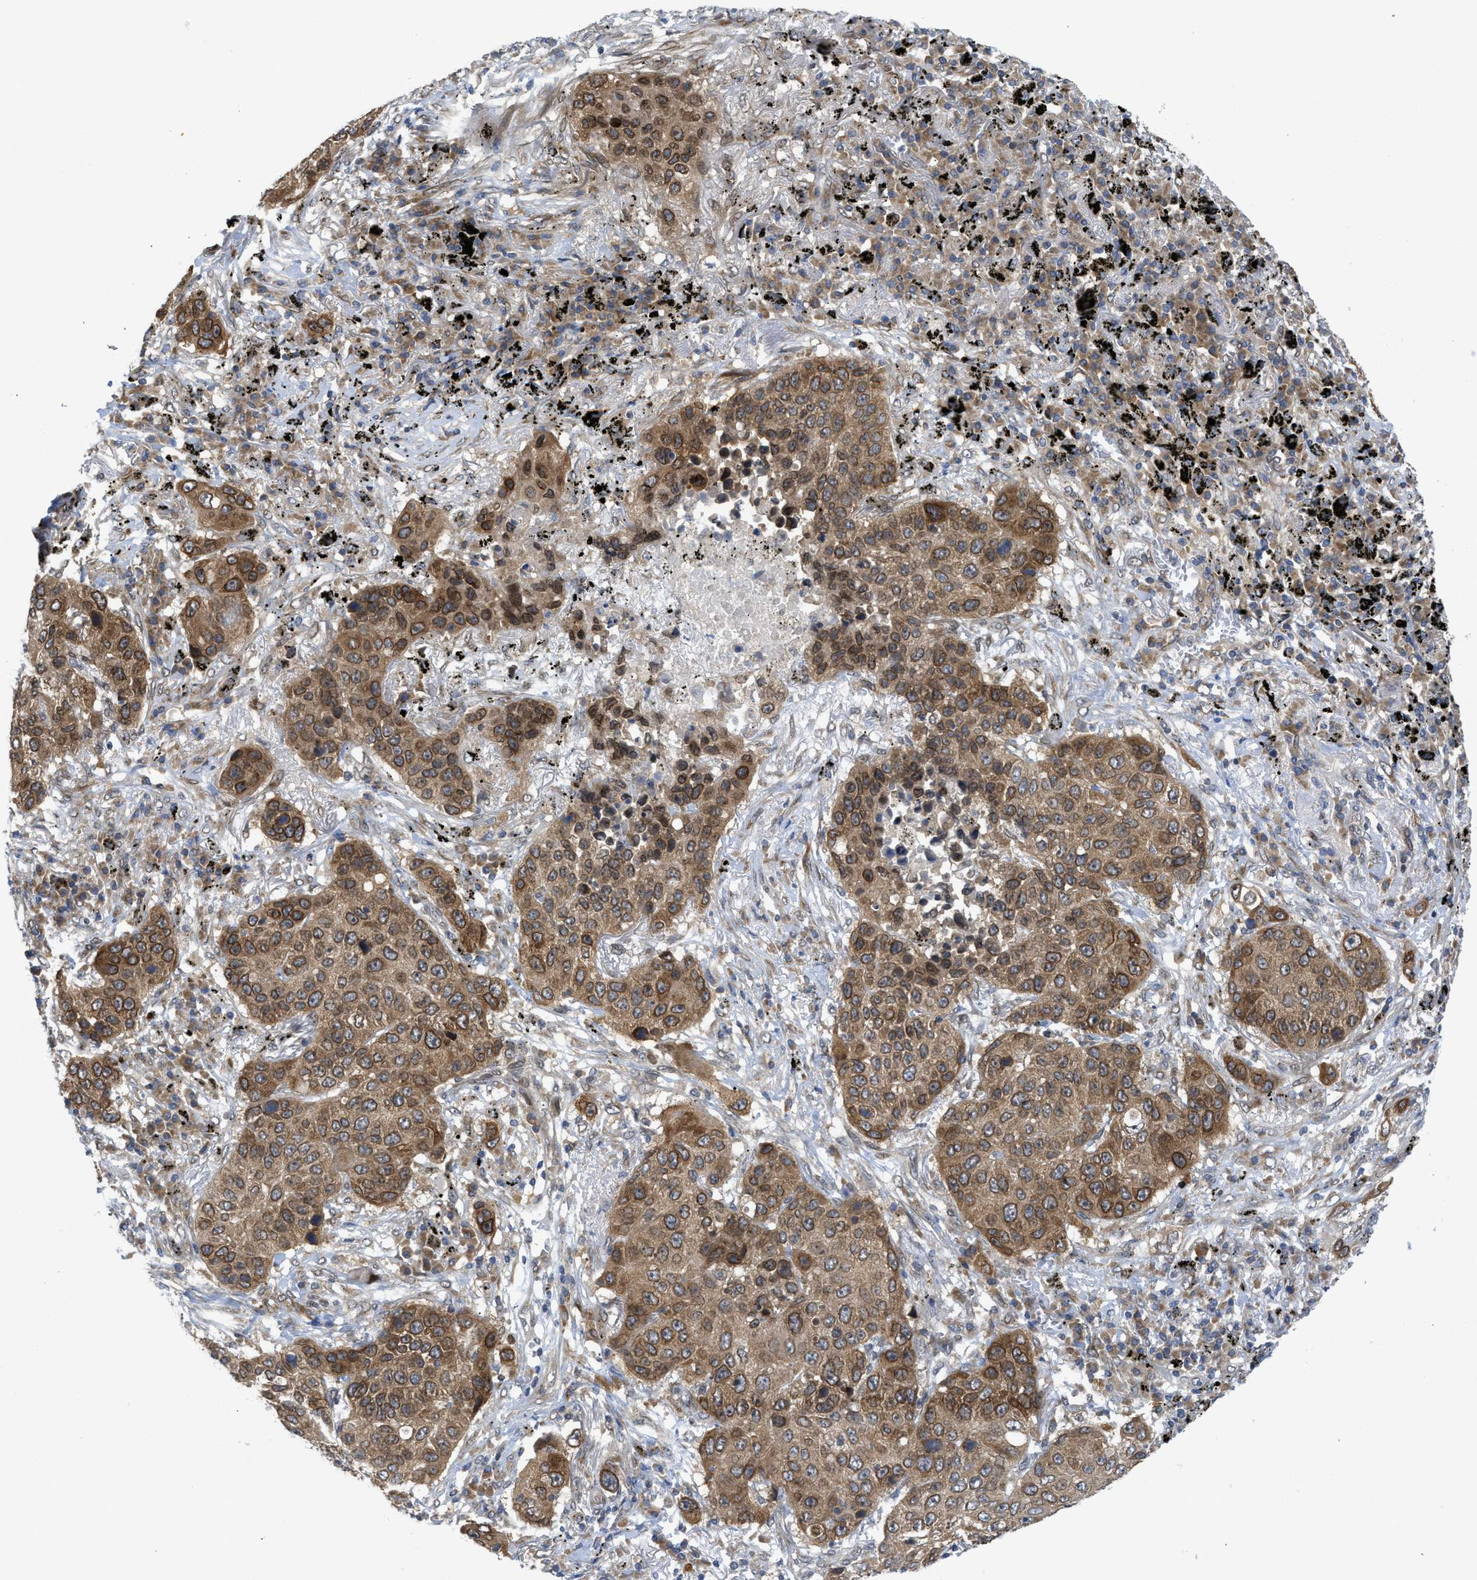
{"staining": {"intensity": "strong", "quantity": ">75%", "location": "cytoplasmic/membranous,nuclear"}, "tissue": "lung cancer", "cell_type": "Tumor cells", "image_type": "cancer", "snomed": [{"axis": "morphology", "description": "Squamous cell carcinoma, NOS"}, {"axis": "topography", "description": "Lung"}], "caption": "Immunohistochemical staining of human lung squamous cell carcinoma shows high levels of strong cytoplasmic/membranous and nuclear staining in approximately >75% of tumor cells. The staining was performed using DAB to visualize the protein expression in brown, while the nuclei were stained in blue with hematoxylin (Magnification: 20x).", "gene": "EIF2AK3", "patient": {"sex": "male", "age": 57}}